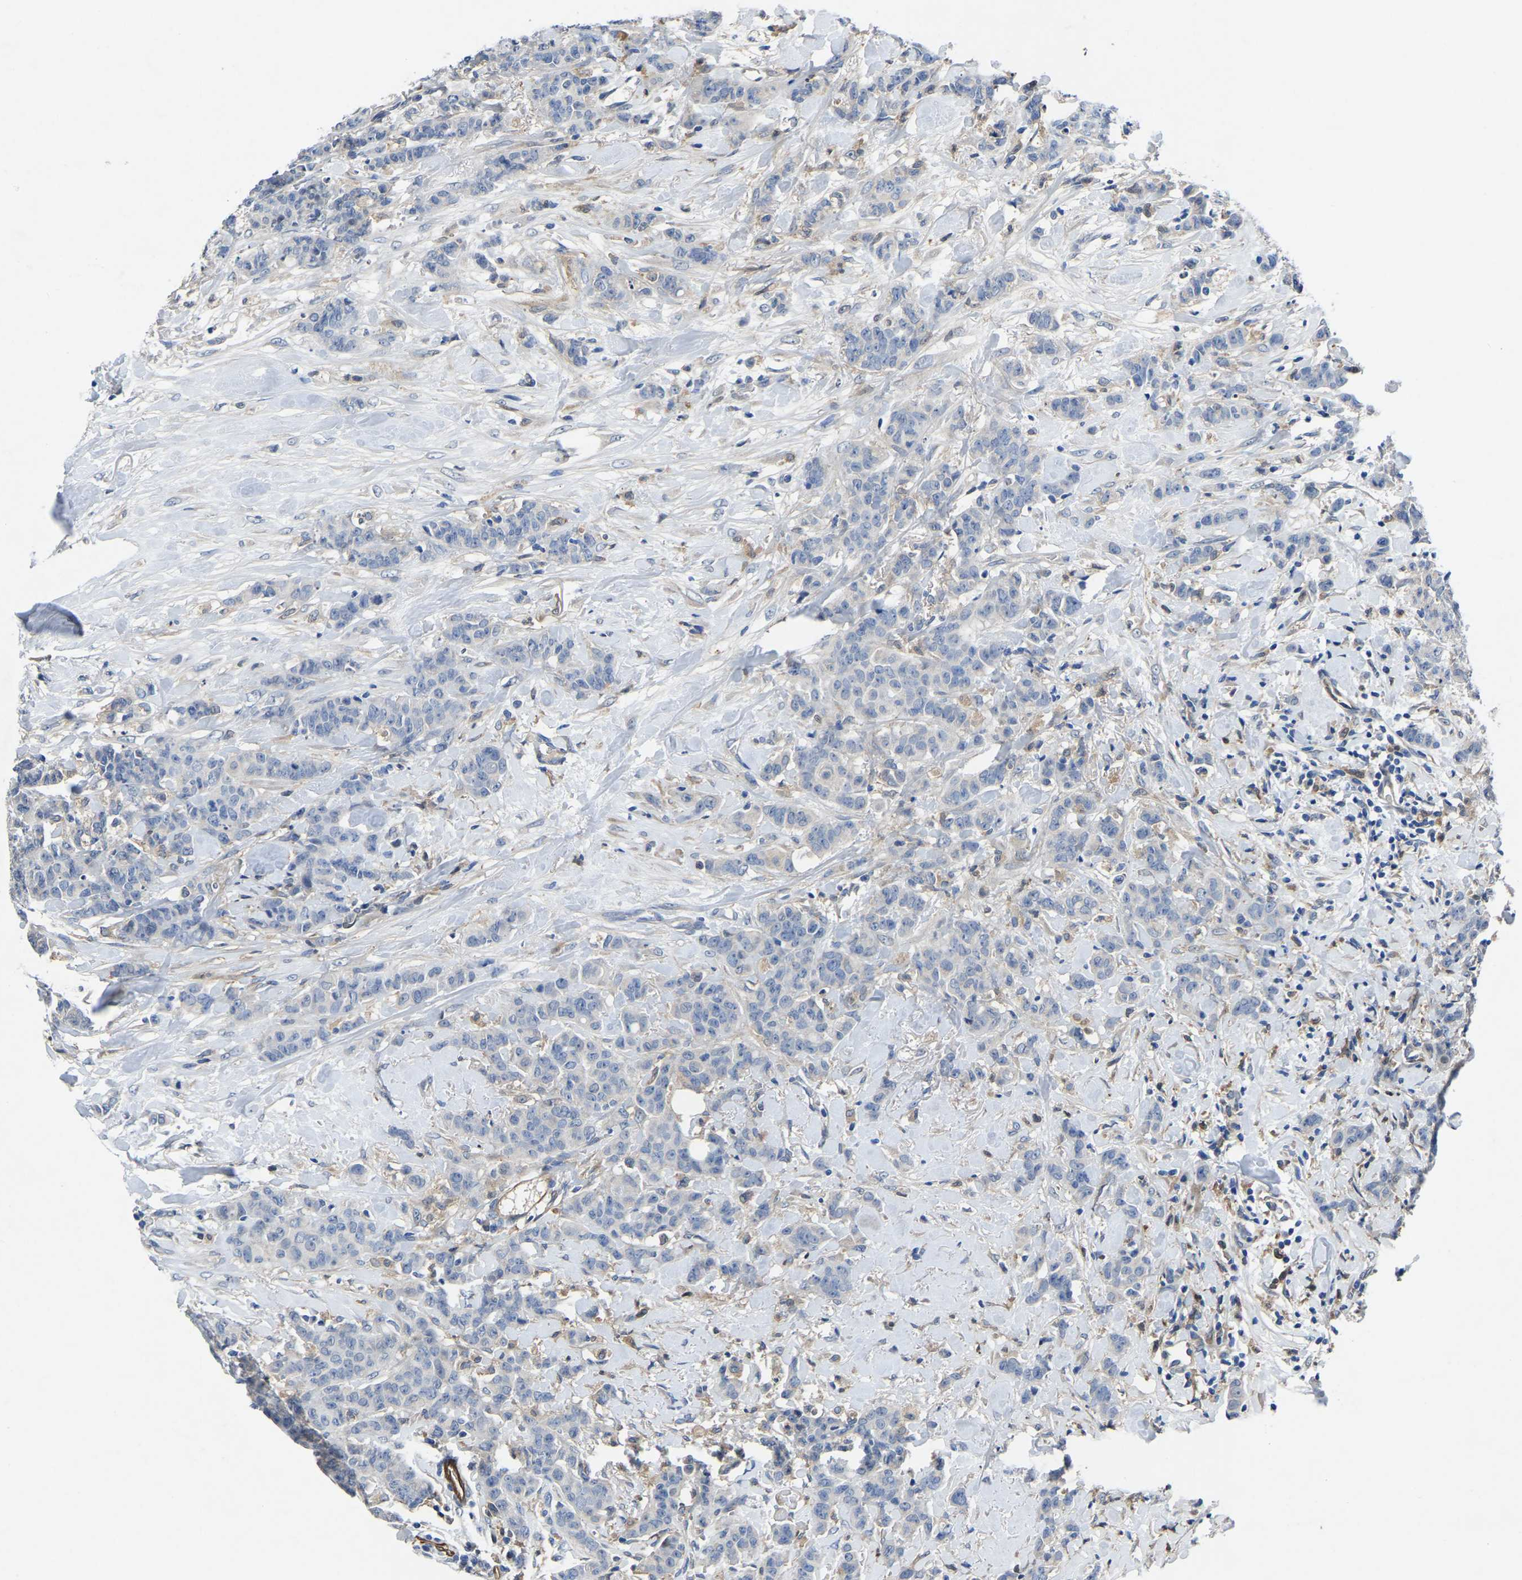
{"staining": {"intensity": "negative", "quantity": "none", "location": "none"}, "tissue": "breast cancer", "cell_type": "Tumor cells", "image_type": "cancer", "snomed": [{"axis": "morphology", "description": "Normal tissue, NOS"}, {"axis": "morphology", "description": "Duct carcinoma"}, {"axis": "topography", "description": "Breast"}], "caption": "This is a histopathology image of immunohistochemistry staining of breast cancer (invasive ductal carcinoma), which shows no staining in tumor cells.", "gene": "ATG2B", "patient": {"sex": "female", "age": 40}}